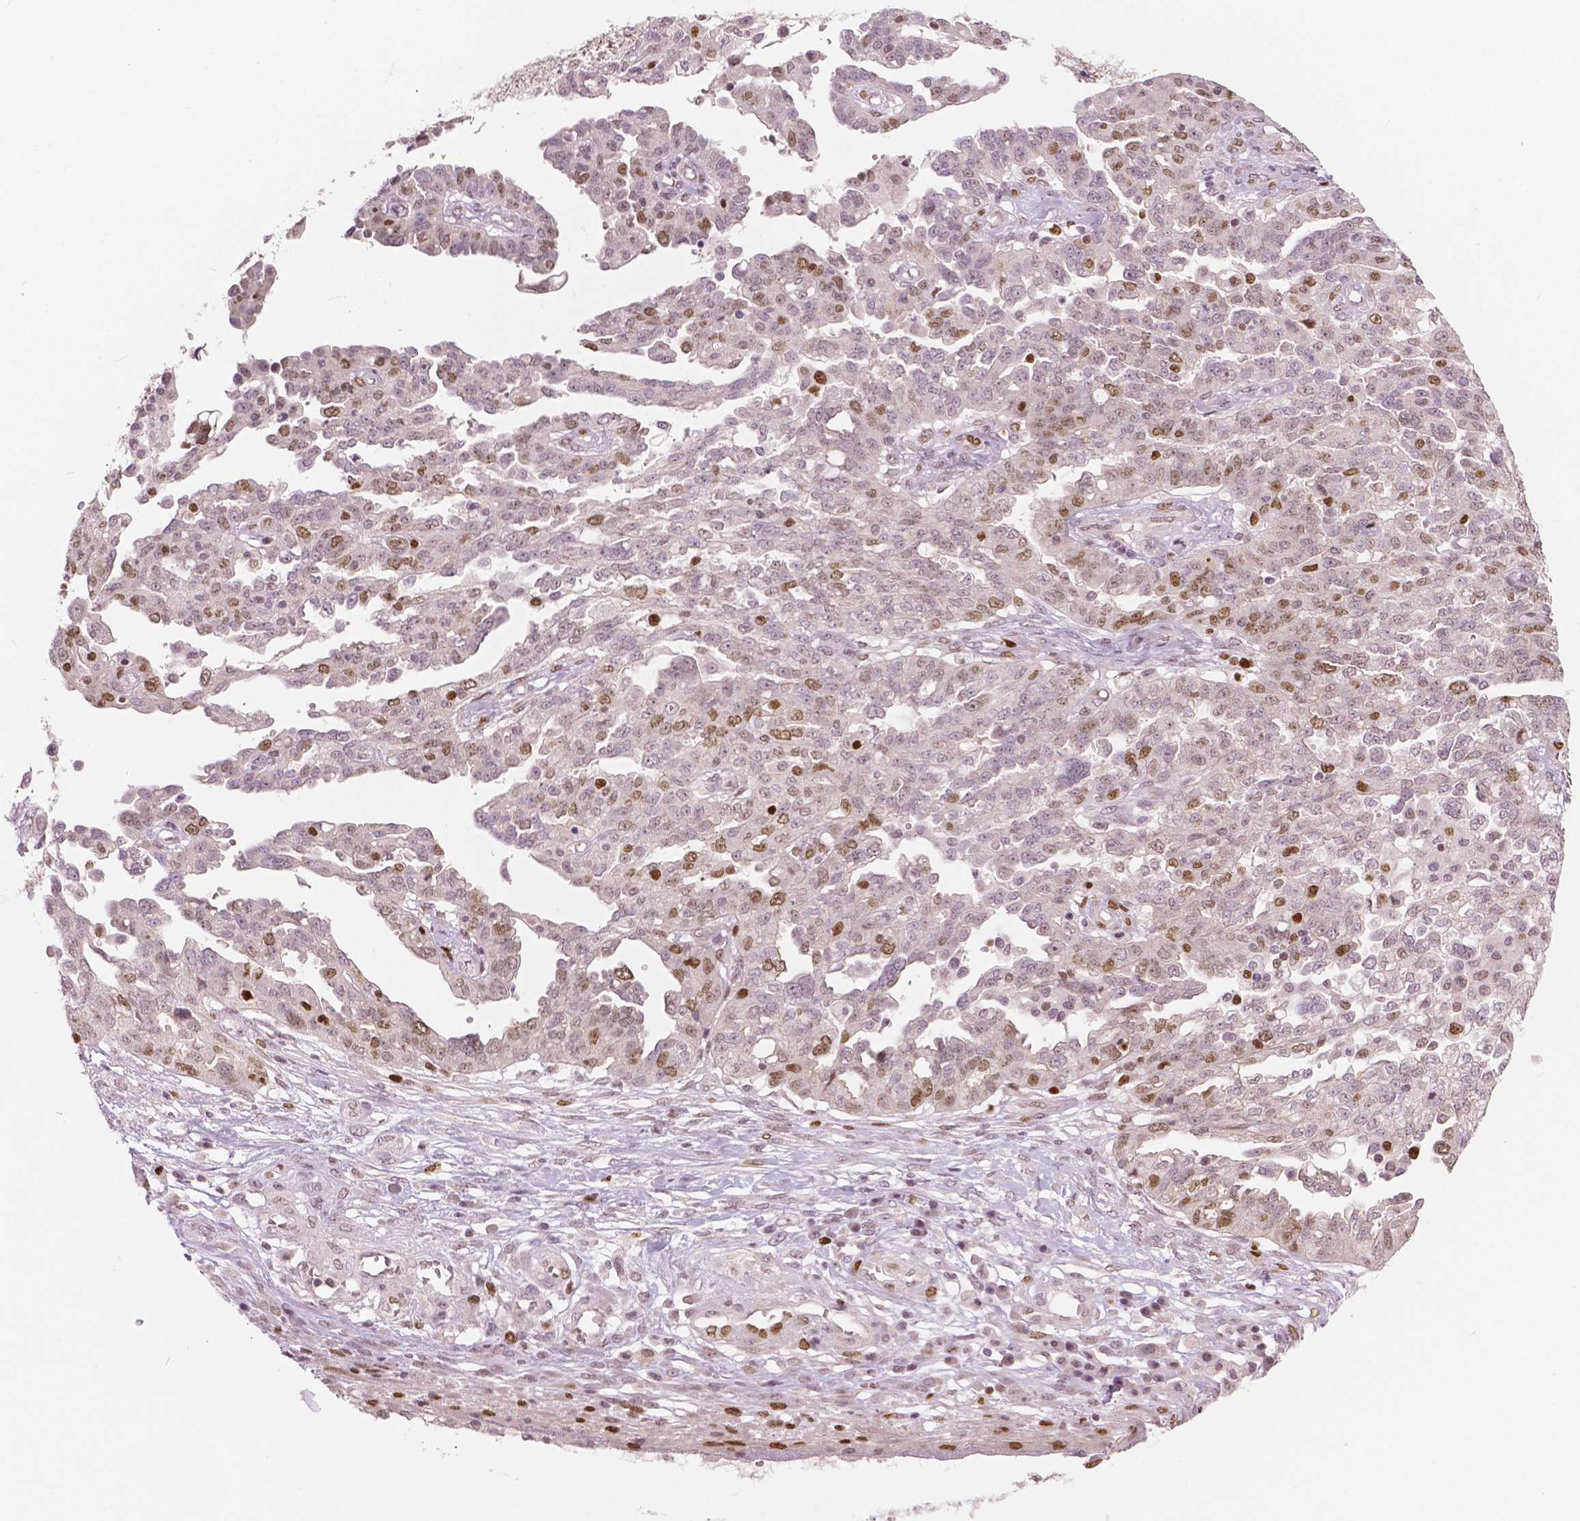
{"staining": {"intensity": "moderate", "quantity": "<25%", "location": "nuclear"}, "tissue": "ovarian cancer", "cell_type": "Tumor cells", "image_type": "cancer", "snomed": [{"axis": "morphology", "description": "Cystadenocarcinoma, serous, NOS"}, {"axis": "topography", "description": "Ovary"}], "caption": "Moderate nuclear expression for a protein is seen in approximately <25% of tumor cells of ovarian cancer (serous cystadenocarcinoma) using immunohistochemistry (IHC).", "gene": "NSD2", "patient": {"sex": "female", "age": 67}}